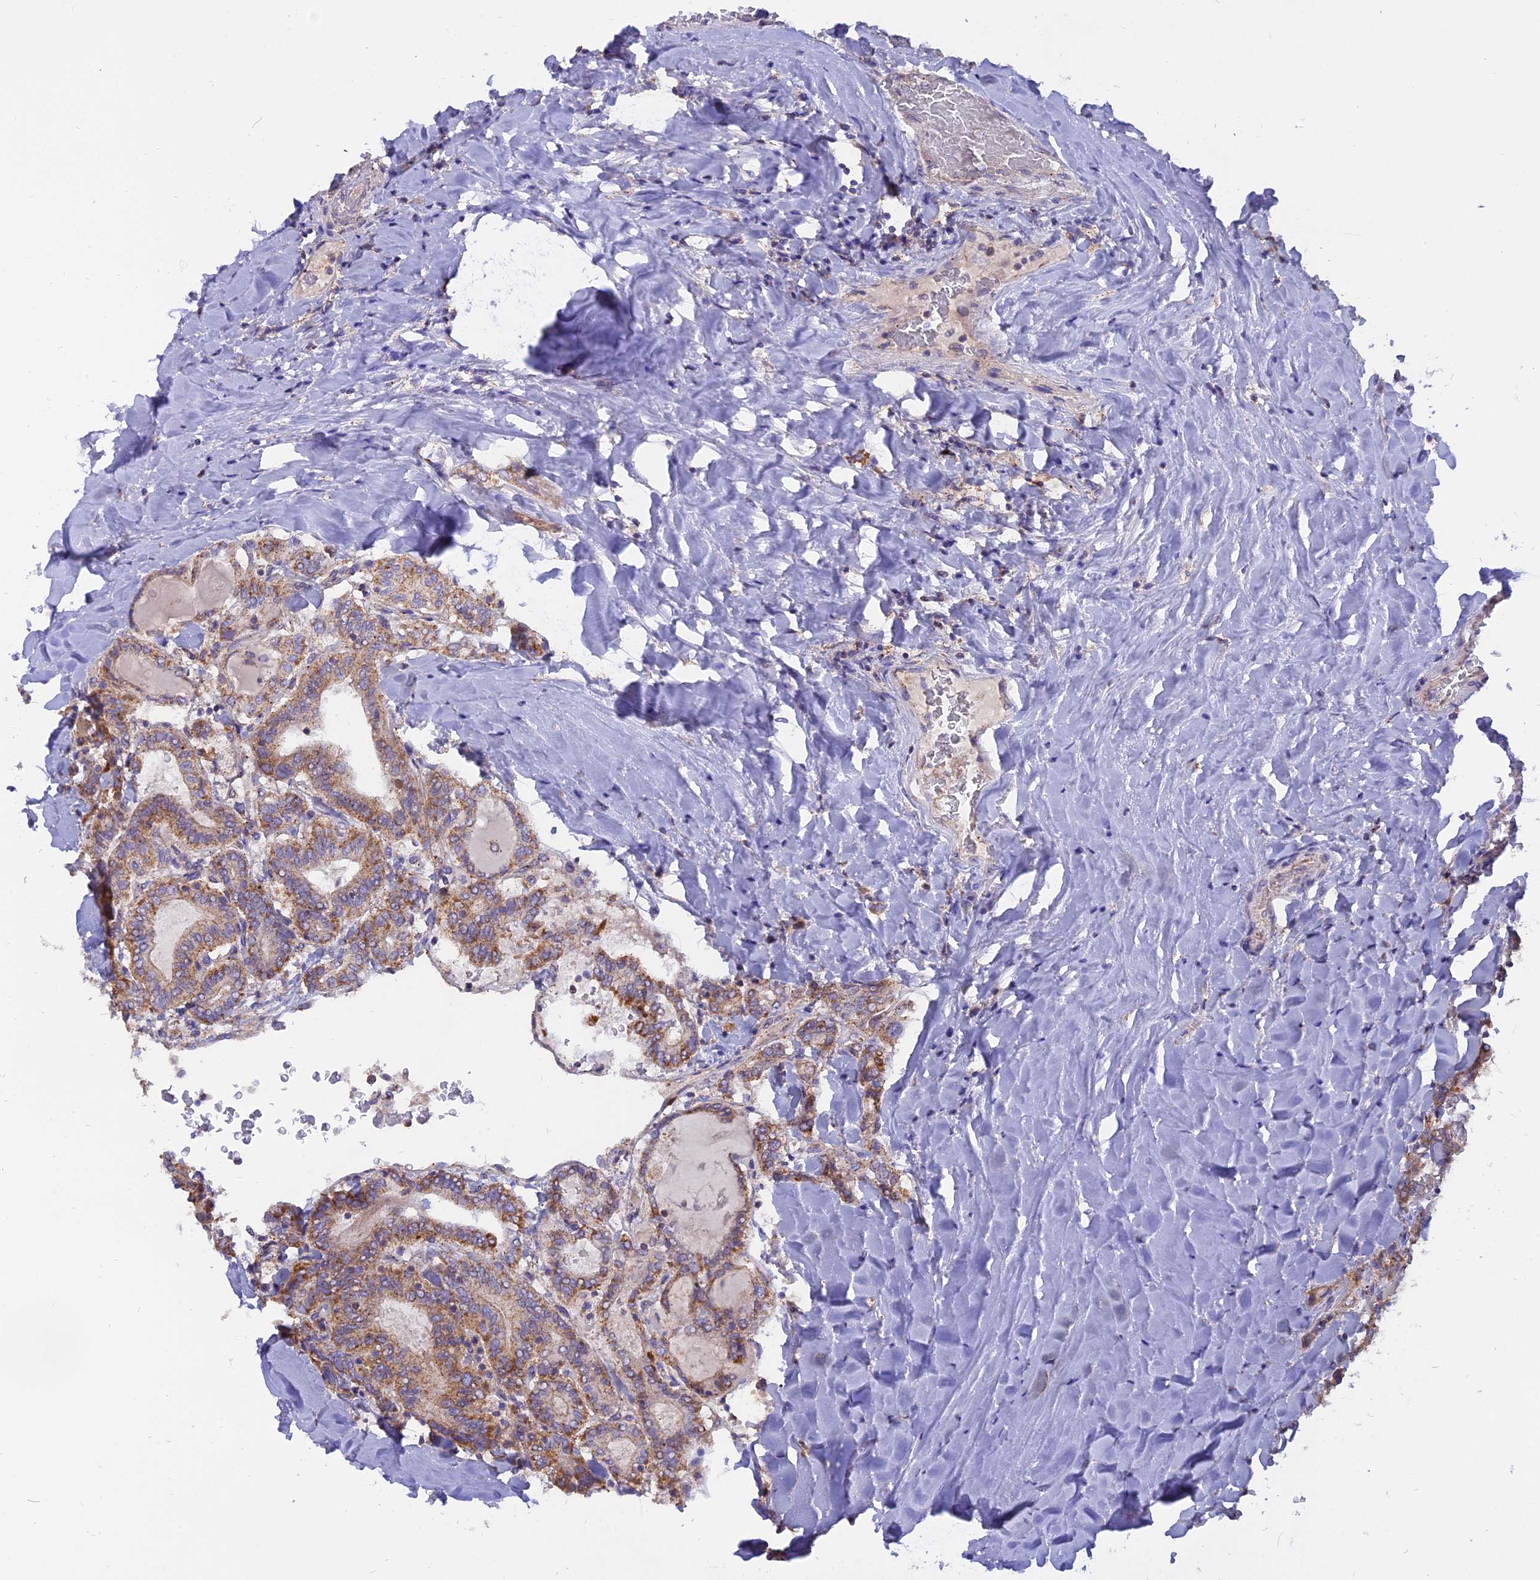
{"staining": {"intensity": "moderate", "quantity": "25%-75%", "location": "cytoplasmic/membranous"}, "tissue": "thyroid cancer", "cell_type": "Tumor cells", "image_type": "cancer", "snomed": [{"axis": "morphology", "description": "Papillary adenocarcinoma, NOS"}, {"axis": "topography", "description": "Thyroid gland"}], "caption": "A histopathology image of human thyroid cancer (papillary adenocarcinoma) stained for a protein displays moderate cytoplasmic/membranous brown staining in tumor cells. Immunohistochemistry stains the protein of interest in brown and the nuclei are stained blue.", "gene": "CENPV", "patient": {"sex": "female", "age": 72}}